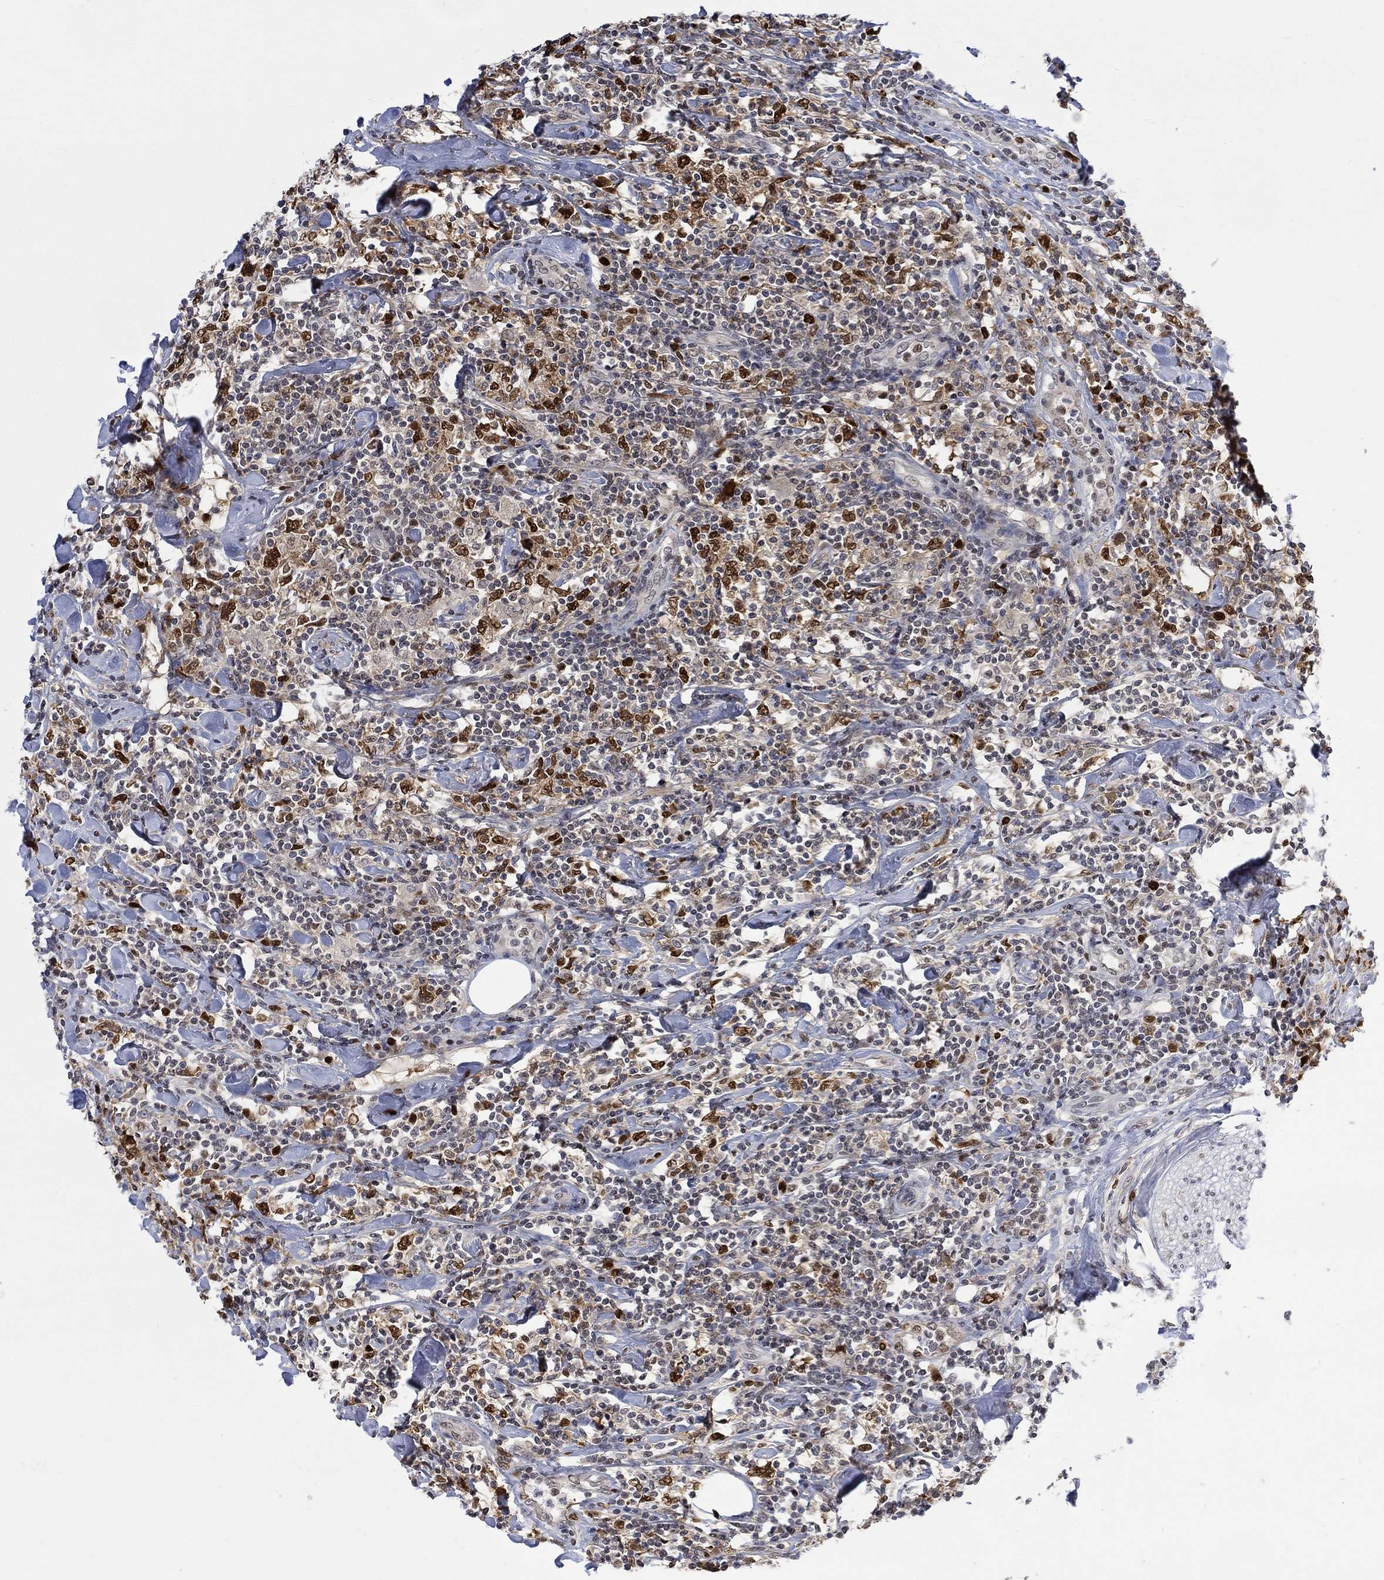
{"staining": {"intensity": "strong", "quantity": "<25%", "location": "nuclear"}, "tissue": "lymphoma", "cell_type": "Tumor cells", "image_type": "cancer", "snomed": [{"axis": "morphology", "description": "Malignant lymphoma, non-Hodgkin's type, High grade"}, {"axis": "topography", "description": "Lymph node"}], "caption": "Lymphoma stained for a protein (brown) demonstrates strong nuclear positive positivity in approximately <25% of tumor cells.", "gene": "RAD54L2", "patient": {"sex": "female", "age": 84}}